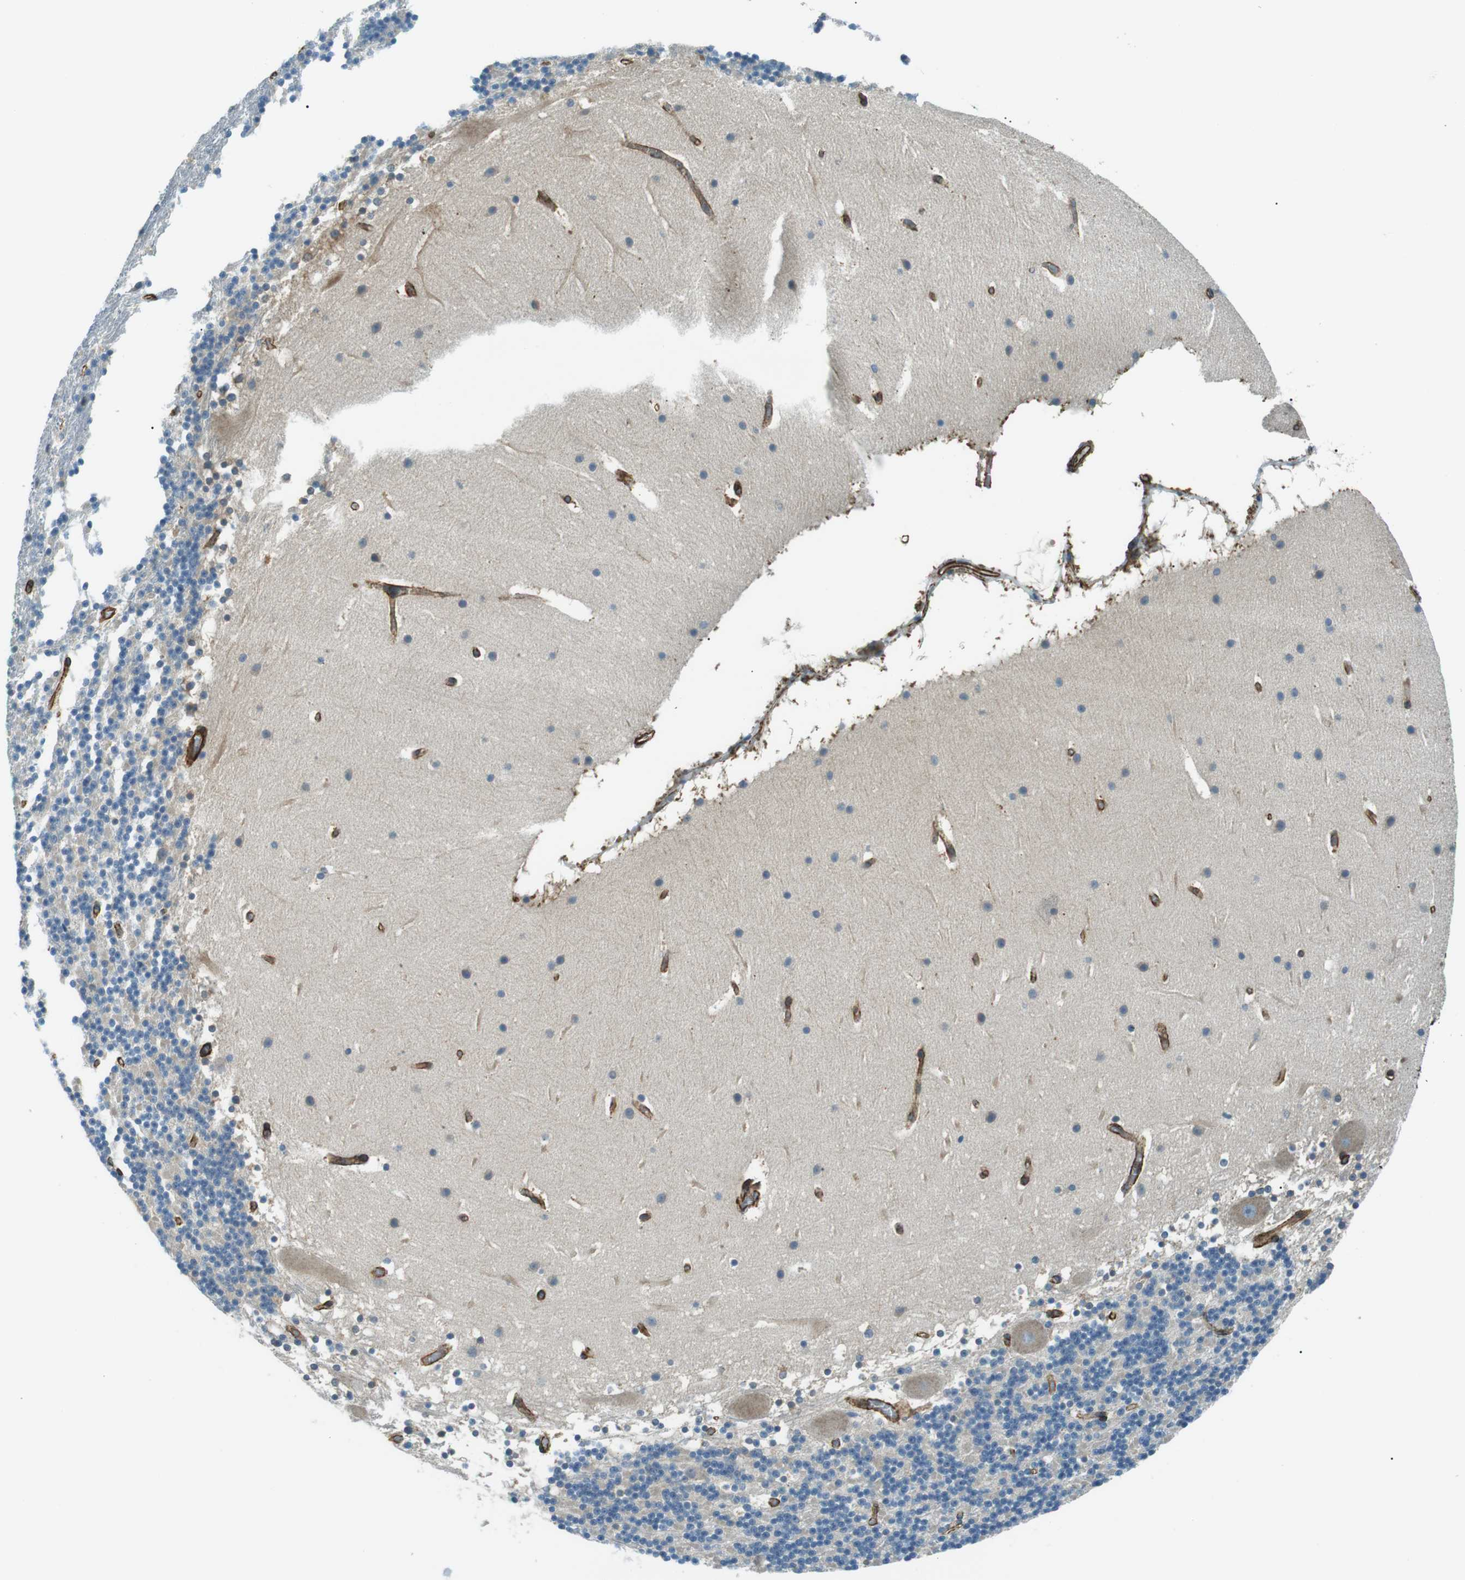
{"staining": {"intensity": "negative", "quantity": "none", "location": "none"}, "tissue": "cerebellum", "cell_type": "Cells in granular layer", "image_type": "normal", "snomed": [{"axis": "morphology", "description": "Normal tissue, NOS"}, {"axis": "topography", "description": "Cerebellum"}], "caption": "This is a photomicrograph of immunohistochemistry staining of normal cerebellum, which shows no staining in cells in granular layer. (DAB immunohistochemistry (IHC) with hematoxylin counter stain).", "gene": "ODR4", "patient": {"sex": "male", "age": 45}}